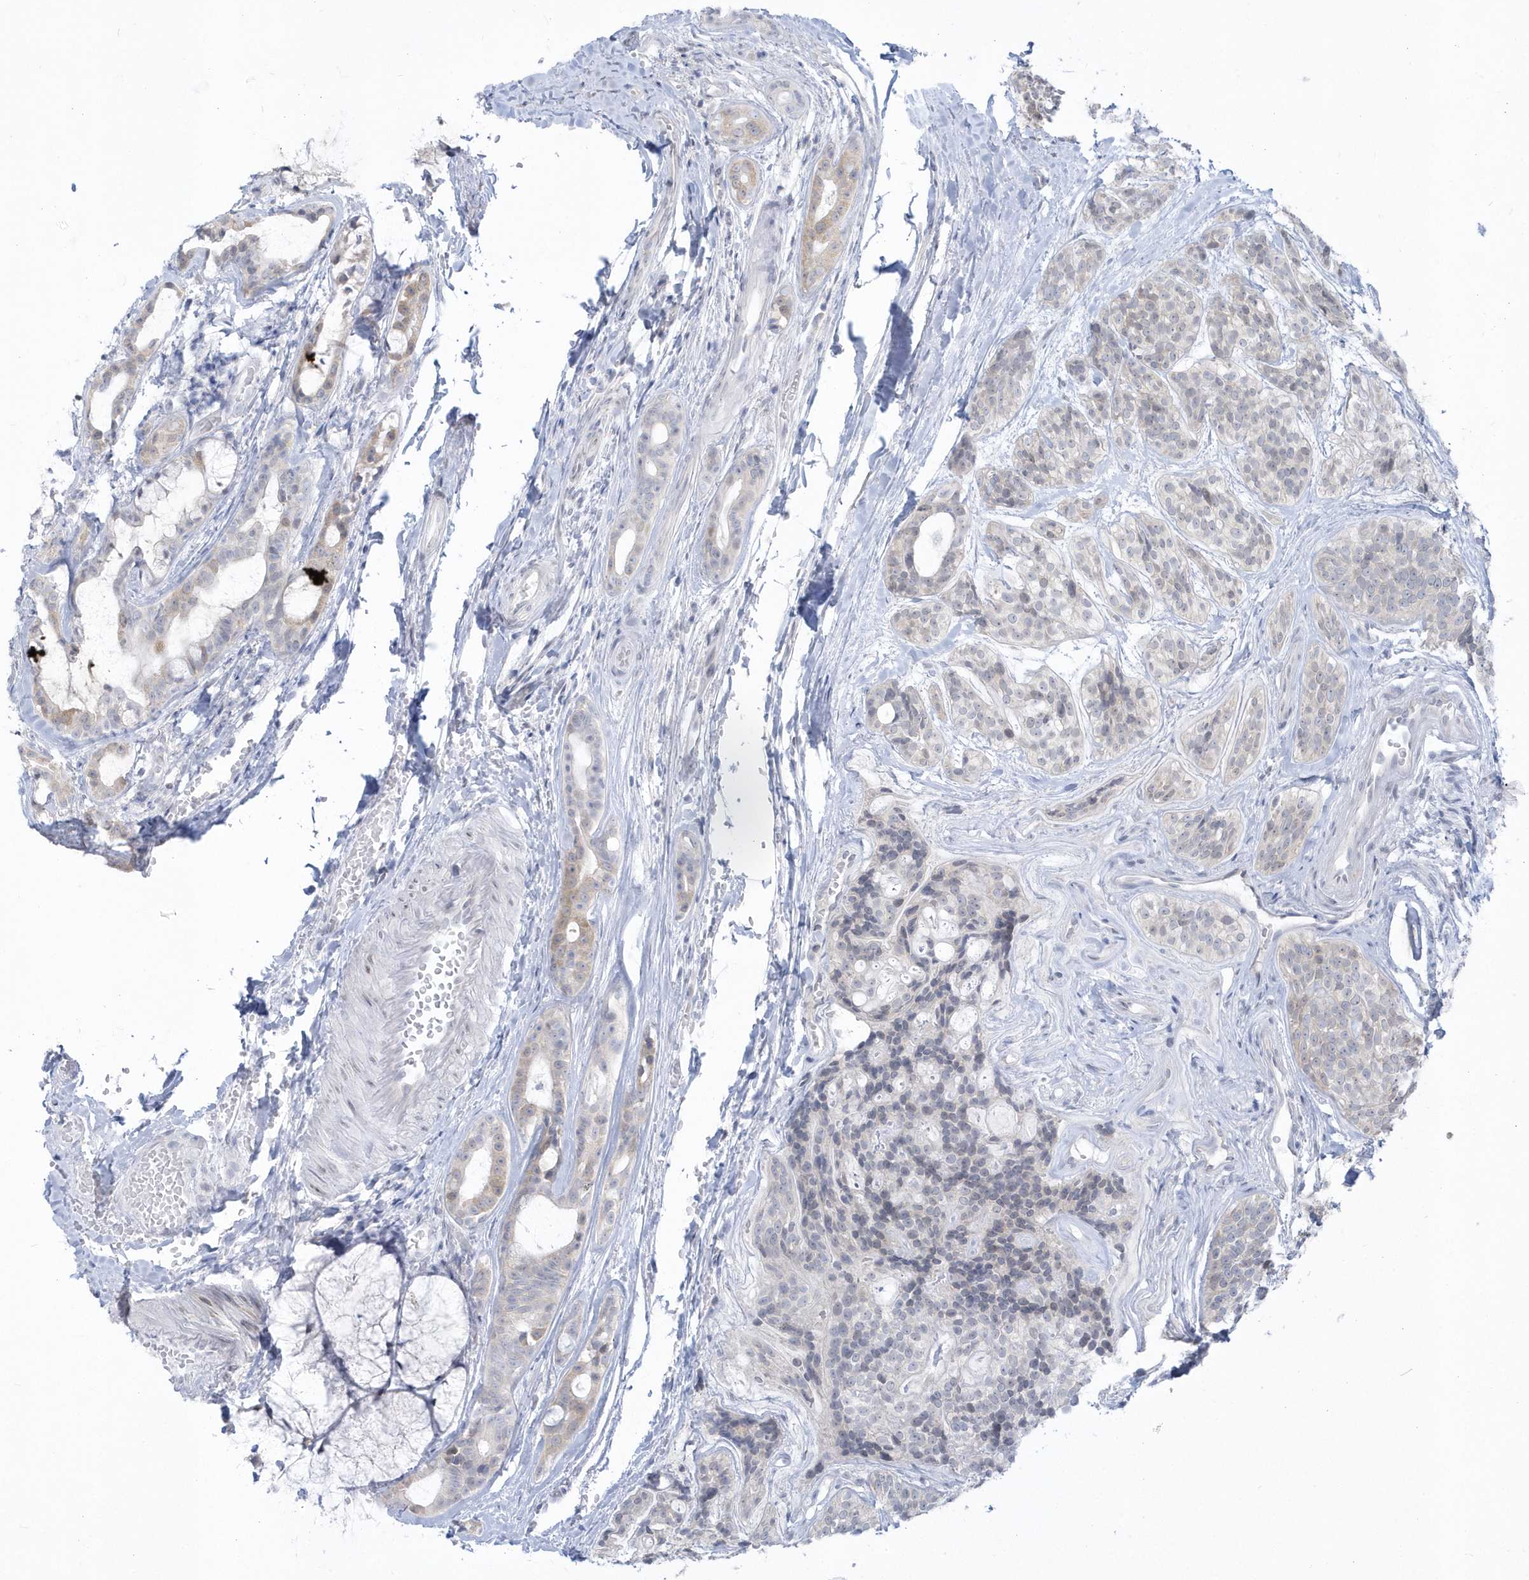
{"staining": {"intensity": "negative", "quantity": "none", "location": "none"}, "tissue": "head and neck cancer", "cell_type": "Tumor cells", "image_type": "cancer", "snomed": [{"axis": "morphology", "description": "Adenocarcinoma, NOS"}, {"axis": "topography", "description": "Head-Neck"}], "caption": "There is no significant expression in tumor cells of head and neck adenocarcinoma.", "gene": "PCBD1", "patient": {"sex": "male", "age": 66}}